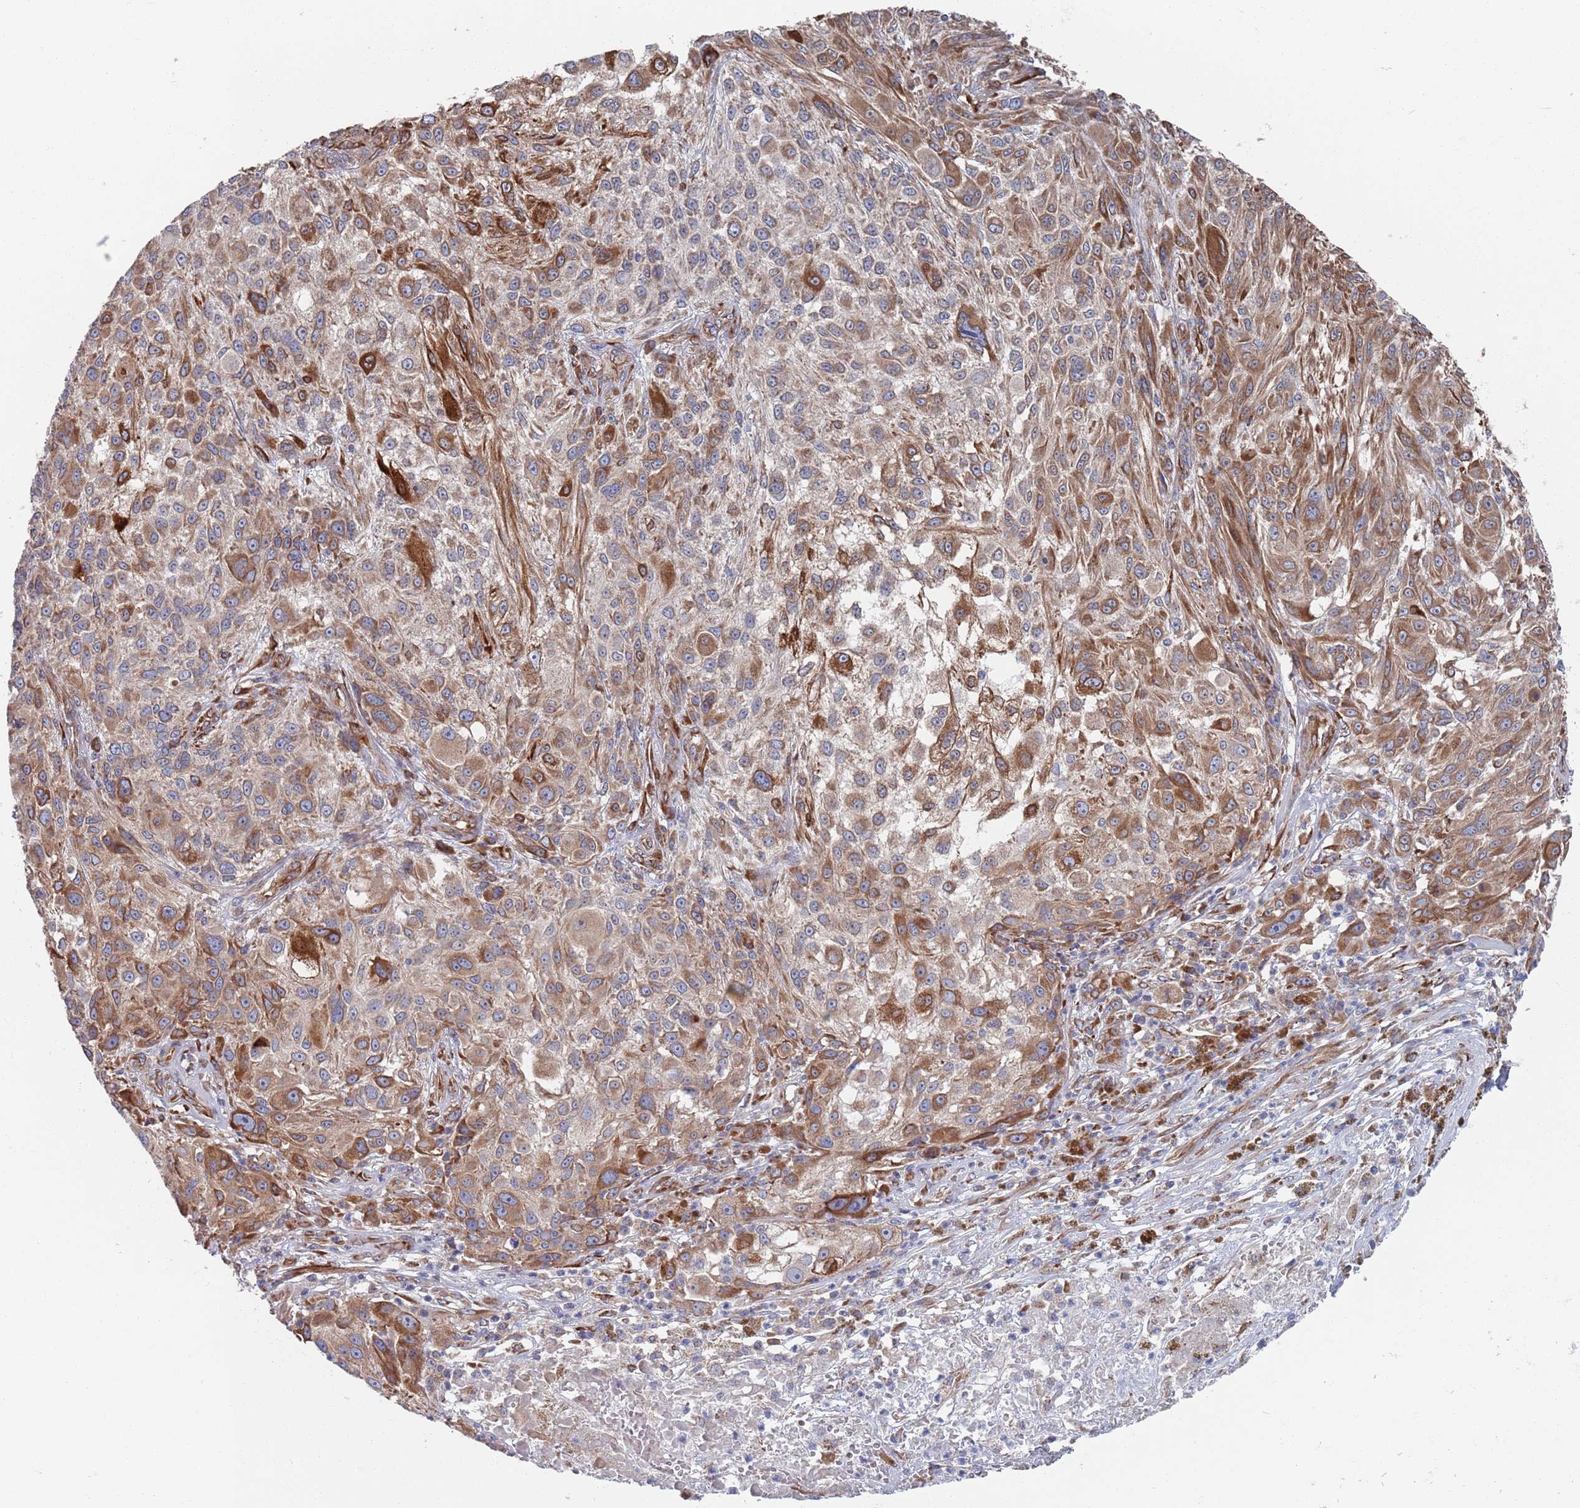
{"staining": {"intensity": "moderate", "quantity": "25%-75%", "location": "cytoplasmic/membranous"}, "tissue": "melanoma", "cell_type": "Tumor cells", "image_type": "cancer", "snomed": [{"axis": "morphology", "description": "Normal morphology"}, {"axis": "morphology", "description": "Malignant melanoma, NOS"}, {"axis": "topography", "description": "Skin"}], "caption": "IHC (DAB (3,3'-diaminobenzidine)) staining of human malignant melanoma shows moderate cytoplasmic/membranous protein expression in approximately 25%-75% of tumor cells. The protein of interest is stained brown, and the nuclei are stained in blue (DAB (3,3'-diaminobenzidine) IHC with brightfield microscopy, high magnification).", "gene": "CCDC106", "patient": {"sex": "female", "age": 72}}